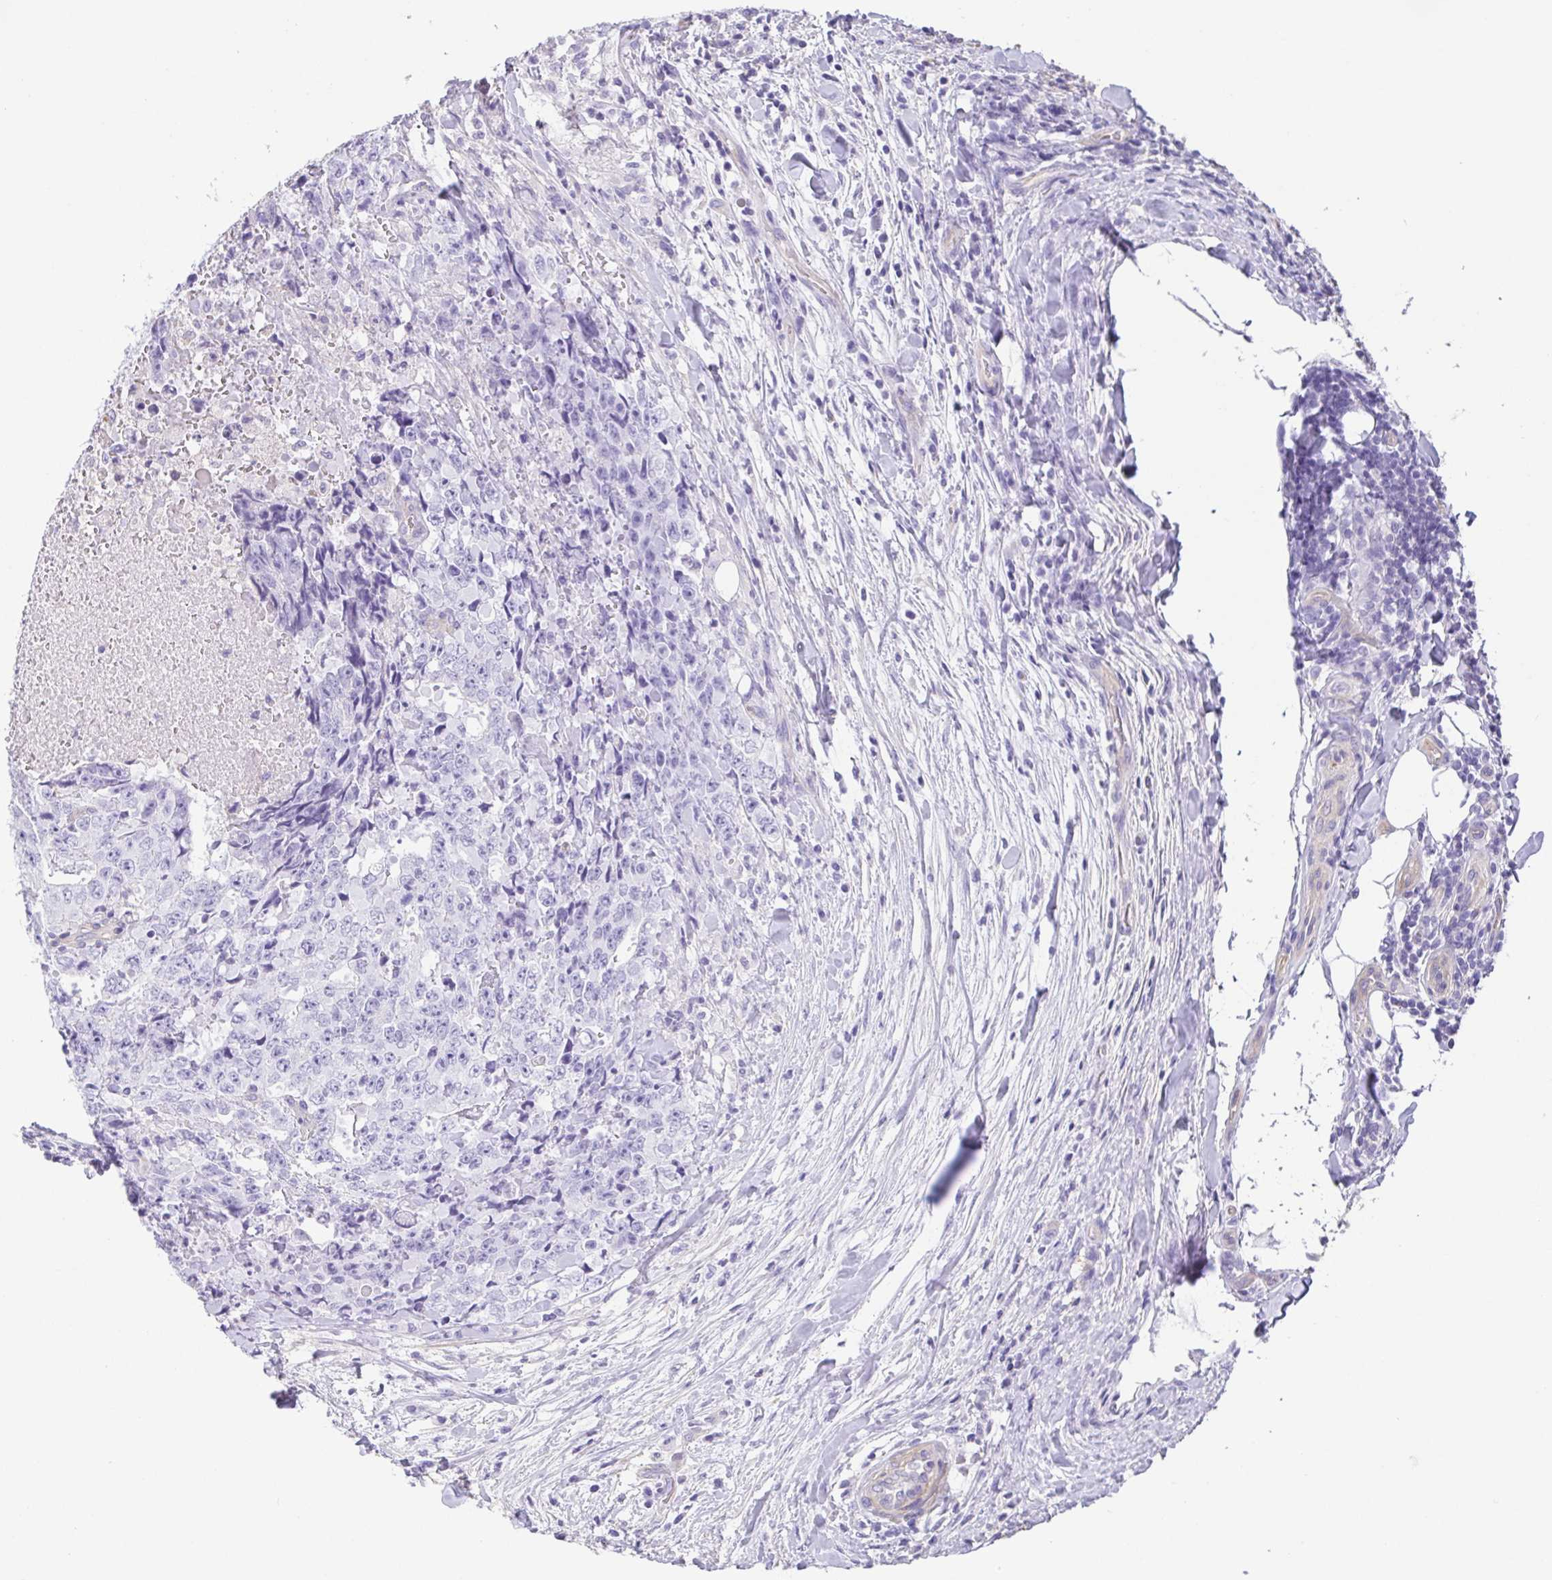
{"staining": {"intensity": "negative", "quantity": "none", "location": "none"}, "tissue": "testis cancer", "cell_type": "Tumor cells", "image_type": "cancer", "snomed": [{"axis": "morphology", "description": "Carcinoma, Embryonal, NOS"}, {"axis": "topography", "description": "Testis"}], "caption": "Human testis cancer stained for a protein using immunohistochemistry displays no positivity in tumor cells.", "gene": "MYL6", "patient": {"sex": "male", "age": 24}}